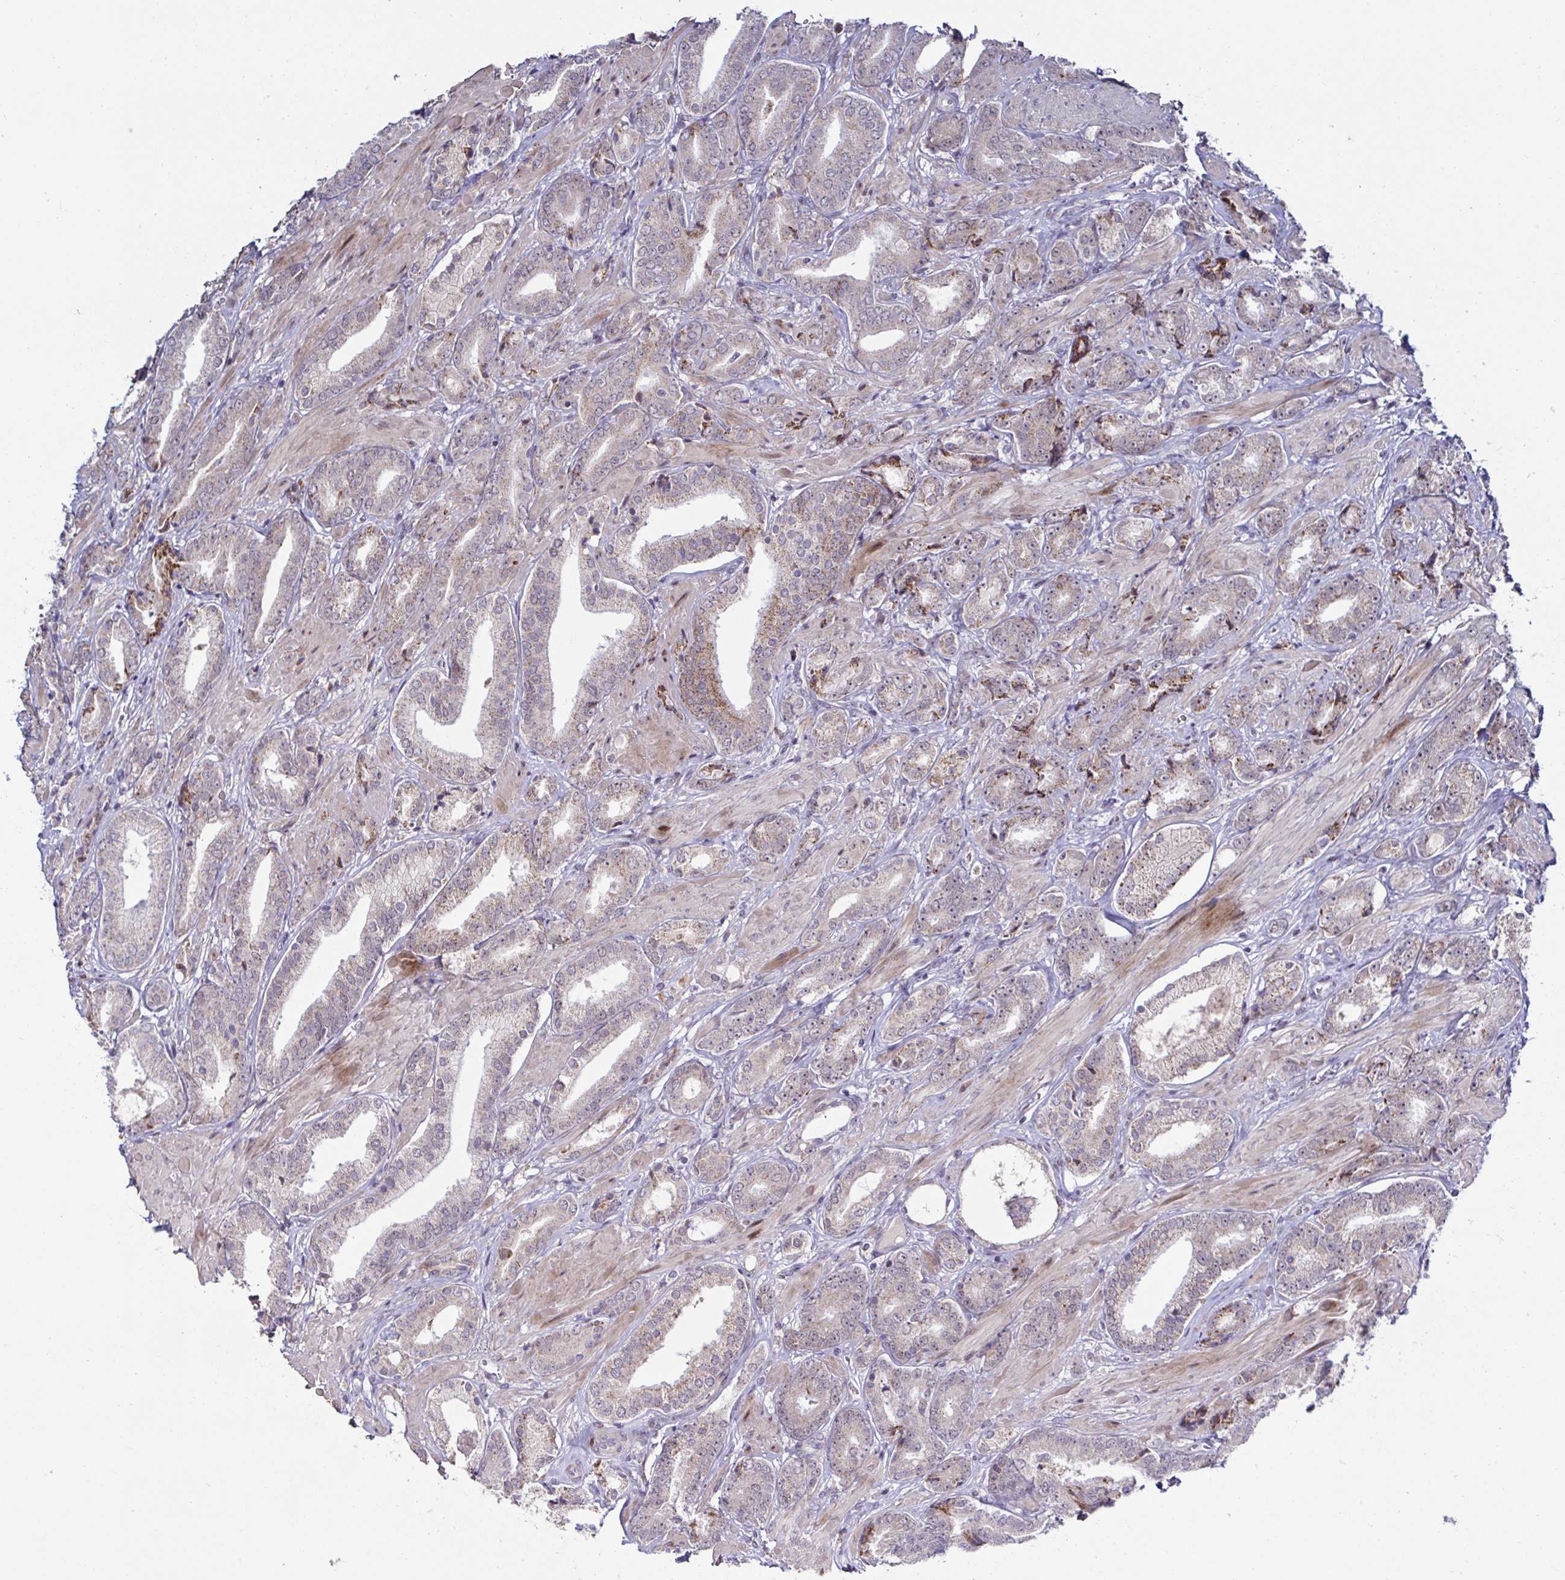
{"staining": {"intensity": "weak", "quantity": "25%-75%", "location": "cytoplasmic/membranous"}, "tissue": "prostate cancer", "cell_type": "Tumor cells", "image_type": "cancer", "snomed": [{"axis": "morphology", "description": "Adenocarcinoma, High grade"}, {"axis": "topography", "description": "Prostate"}], "caption": "A low amount of weak cytoplasmic/membranous positivity is seen in approximately 25%-75% of tumor cells in adenocarcinoma (high-grade) (prostate) tissue.", "gene": "DZIP1", "patient": {"sex": "male", "age": 56}}